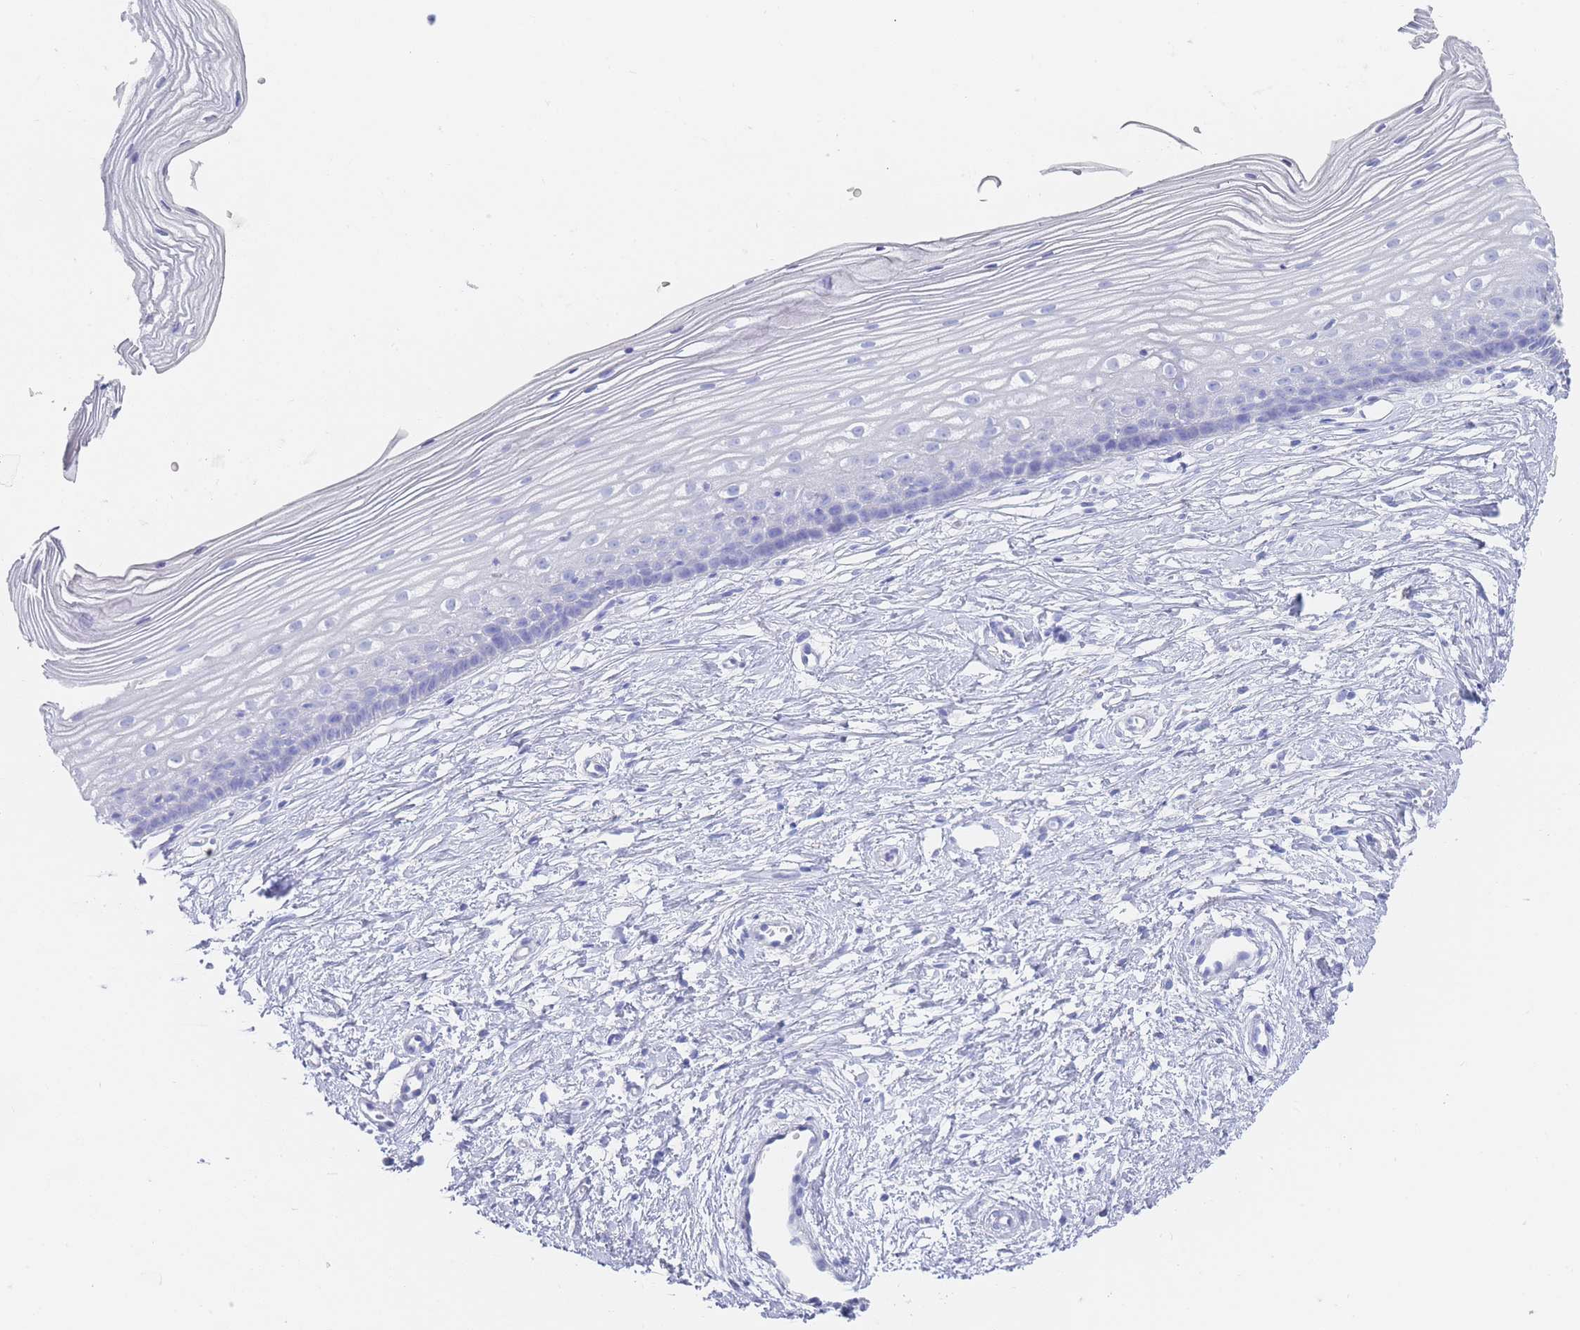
{"staining": {"intensity": "negative", "quantity": "none", "location": "none"}, "tissue": "cervix", "cell_type": "Glandular cells", "image_type": "normal", "snomed": [{"axis": "morphology", "description": "Normal tissue, NOS"}, {"axis": "topography", "description": "Cervix"}], "caption": "Immunohistochemistry micrograph of unremarkable human cervix stained for a protein (brown), which demonstrates no positivity in glandular cells.", "gene": "LRRC37A2", "patient": {"sex": "female", "age": 40}}